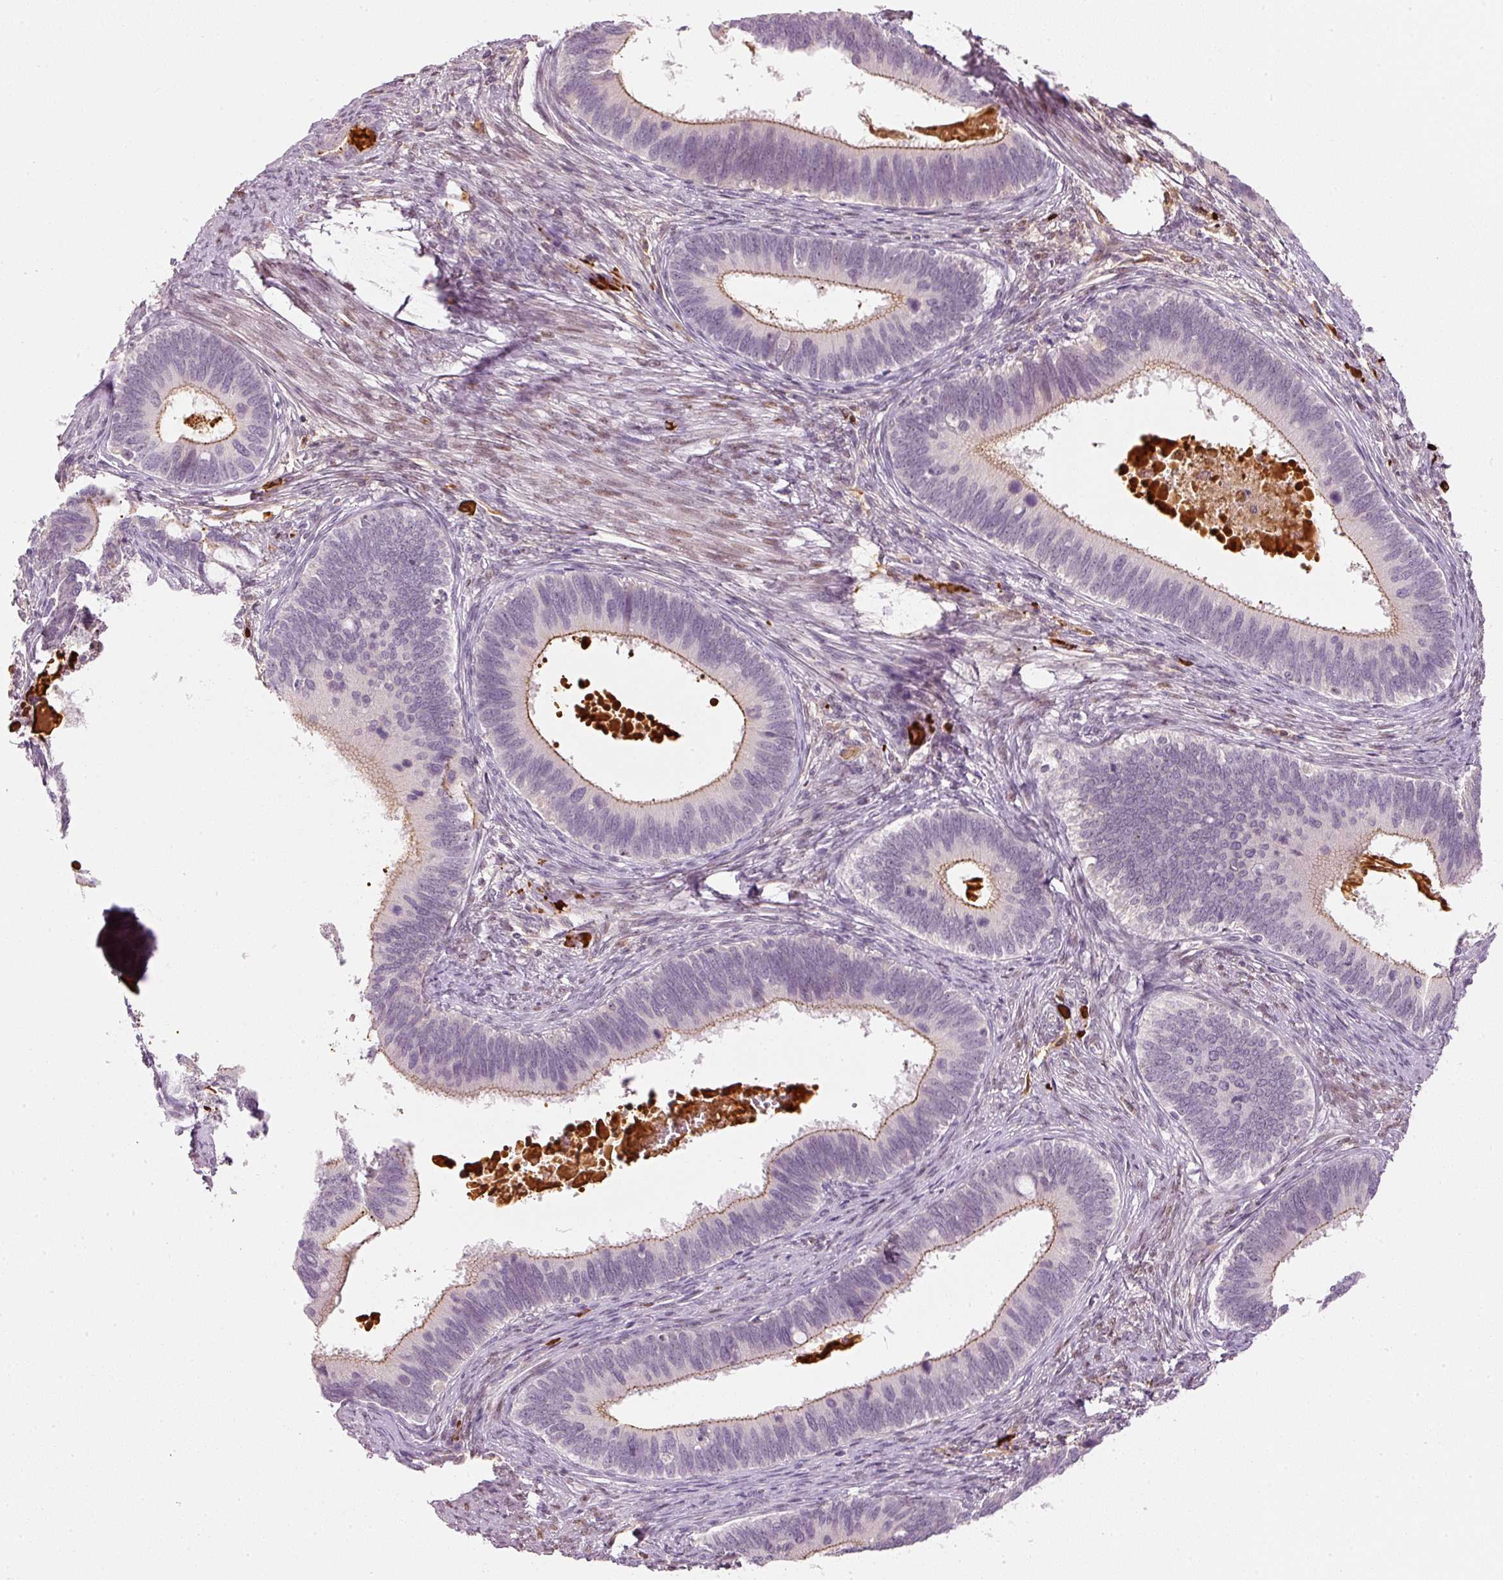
{"staining": {"intensity": "moderate", "quantity": "25%-75%", "location": "cytoplasmic/membranous"}, "tissue": "cervical cancer", "cell_type": "Tumor cells", "image_type": "cancer", "snomed": [{"axis": "morphology", "description": "Adenocarcinoma, NOS"}, {"axis": "topography", "description": "Cervix"}], "caption": "Adenocarcinoma (cervical) stained for a protein reveals moderate cytoplasmic/membranous positivity in tumor cells. The protein of interest is shown in brown color, while the nuclei are stained blue.", "gene": "VCAM1", "patient": {"sex": "female", "age": 42}}